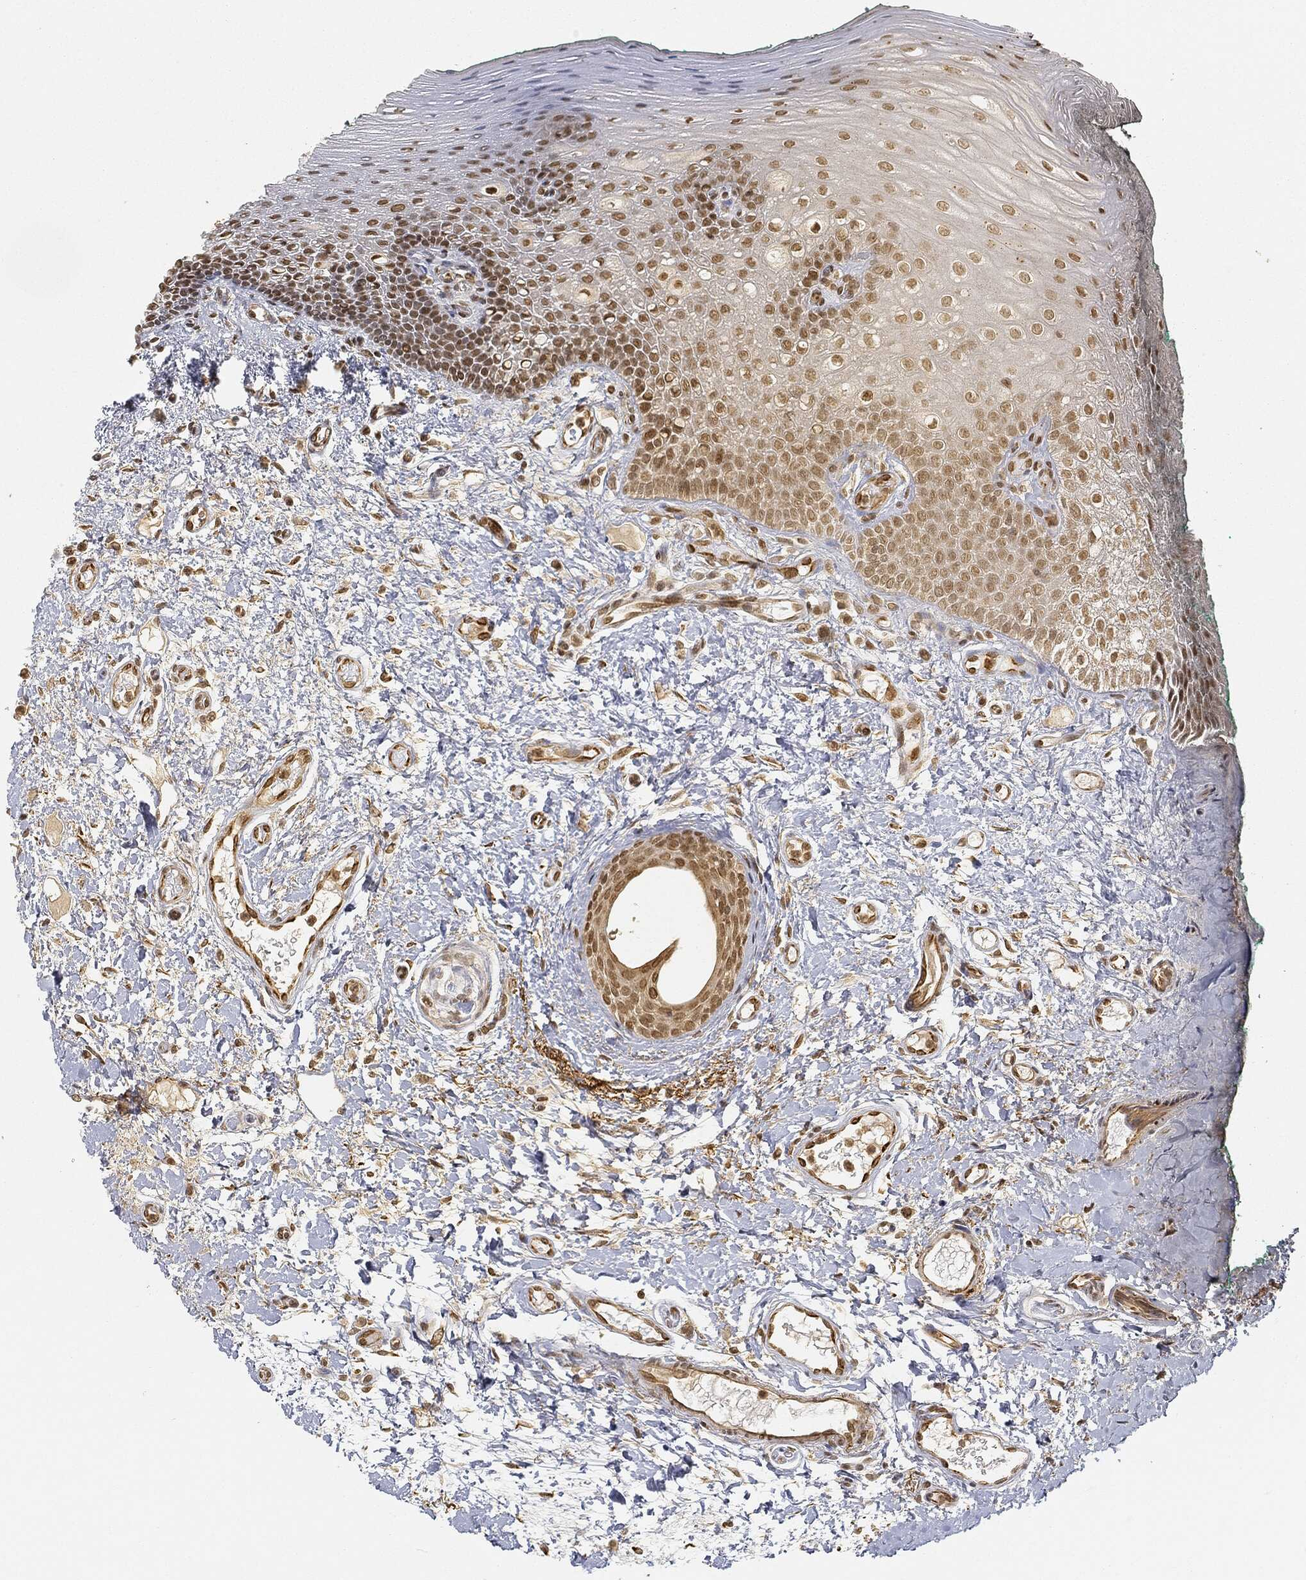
{"staining": {"intensity": "moderate", "quantity": "<25%", "location": "nuclear"}, "tissue": "oral mucosa", "cell_type": "Squamous epithelial cells", "image_type": "normal", "snomed": [{"axis": "morphology", "description": "Normal tissue, NOS"}, {"axis": "topography", "description": "Oral tissue"}], "caption": "The photomicrograph exhibits a brown stain indicating the presence of a protein in the nuclear of squamous epithelial cells in oral mucosa.", "gene": "CIB1", "patient": {"sex": "female", "age": 83}}